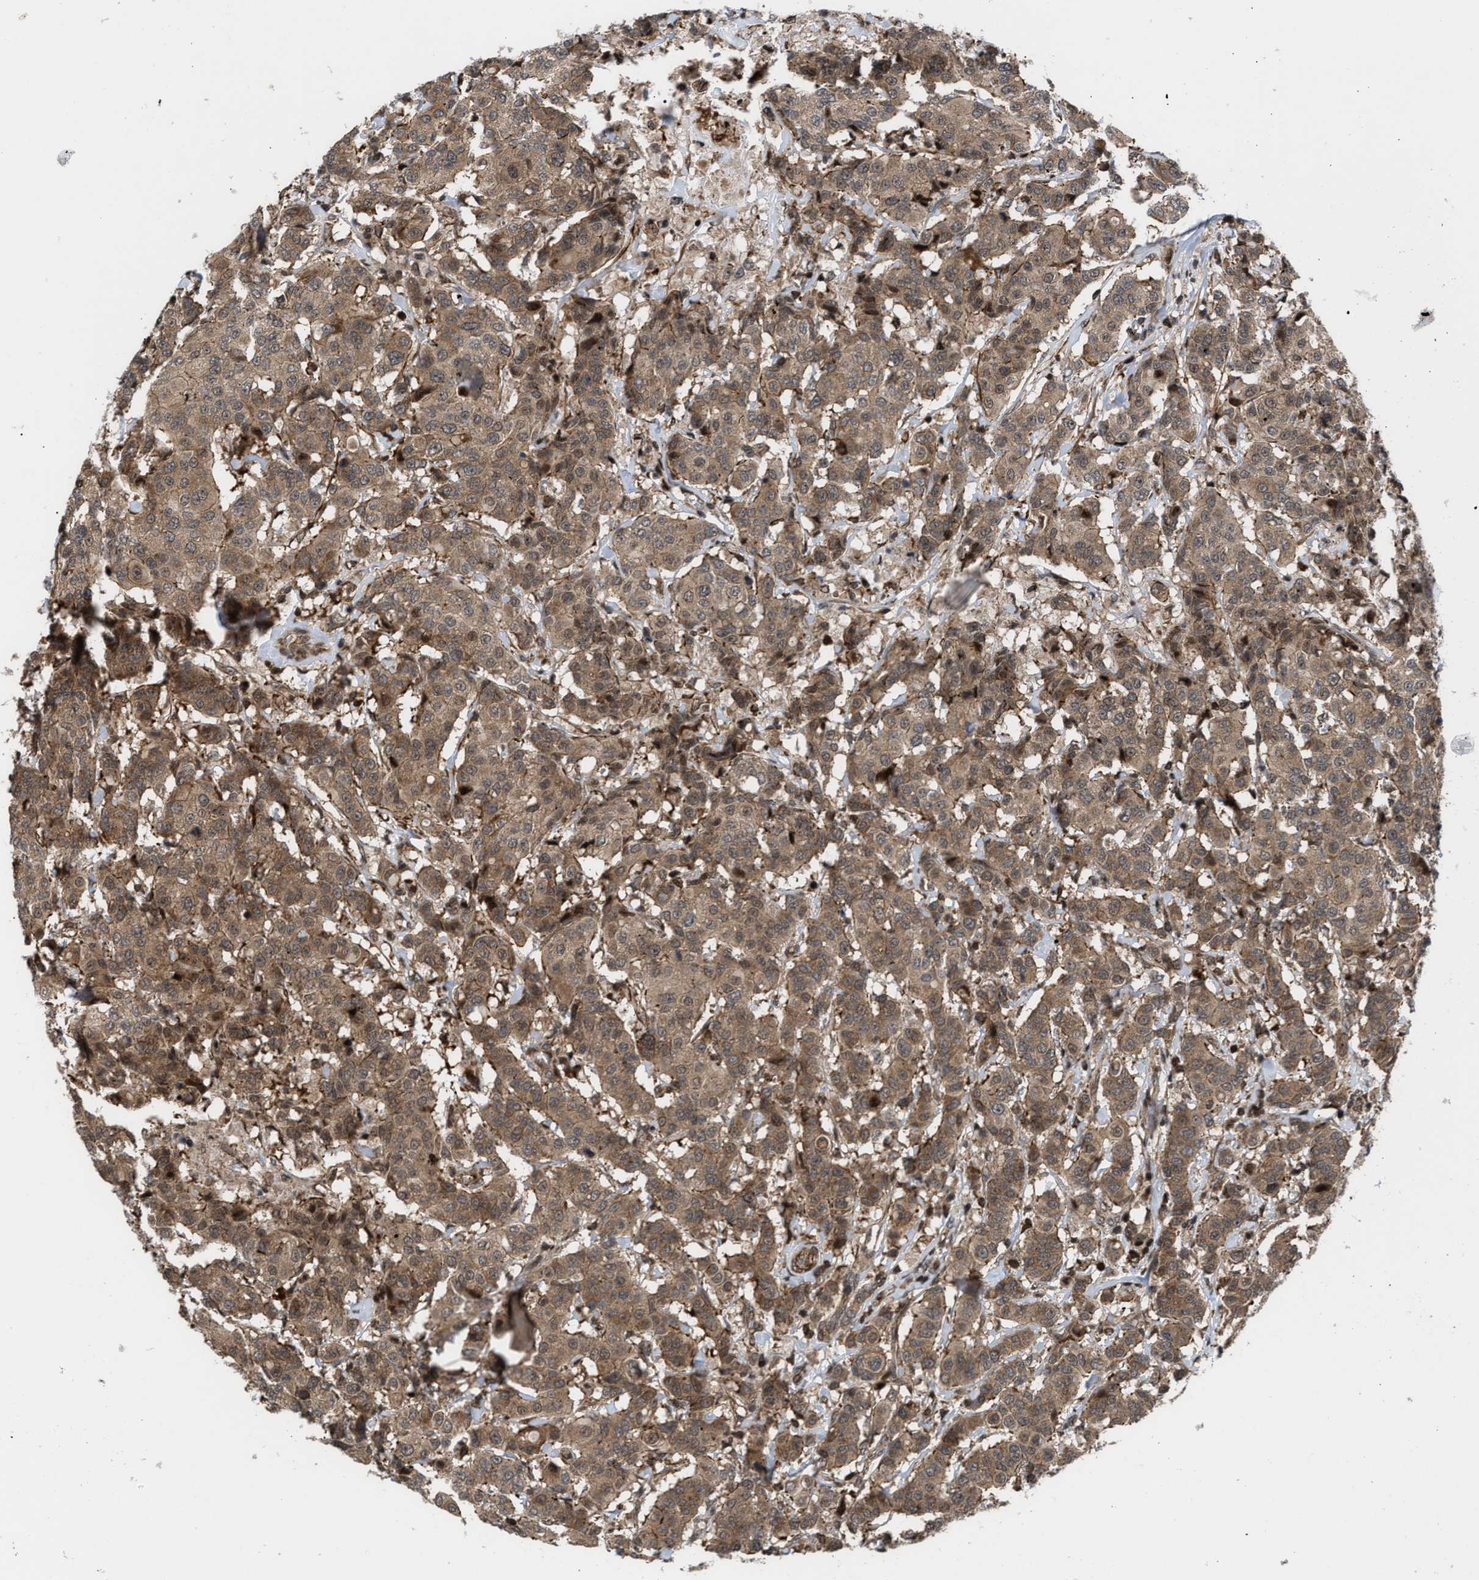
{"staining": {"intensity": "moderate", "quantity": ">75%", "location": "cytoplasmic/membranous,nuclear"}, "tissue": "breast cancer", "cell_type": "Tumor cells", "image_type": "cancer", "snomed": [{"axis": "morphology", "description": "Duct carcinoma"}, {"axis": "topography", "description": "Breast"}], "caption": "About >75% of tumor cells in invasive ductal carcinoma (breast) demonstrate moderate cytoplasmic/membranous and nuclear protein staining as visualized by brown immunohistochemical staining.", "gene": "STAU2", "patient": {"sex": "female", "age": 27}}